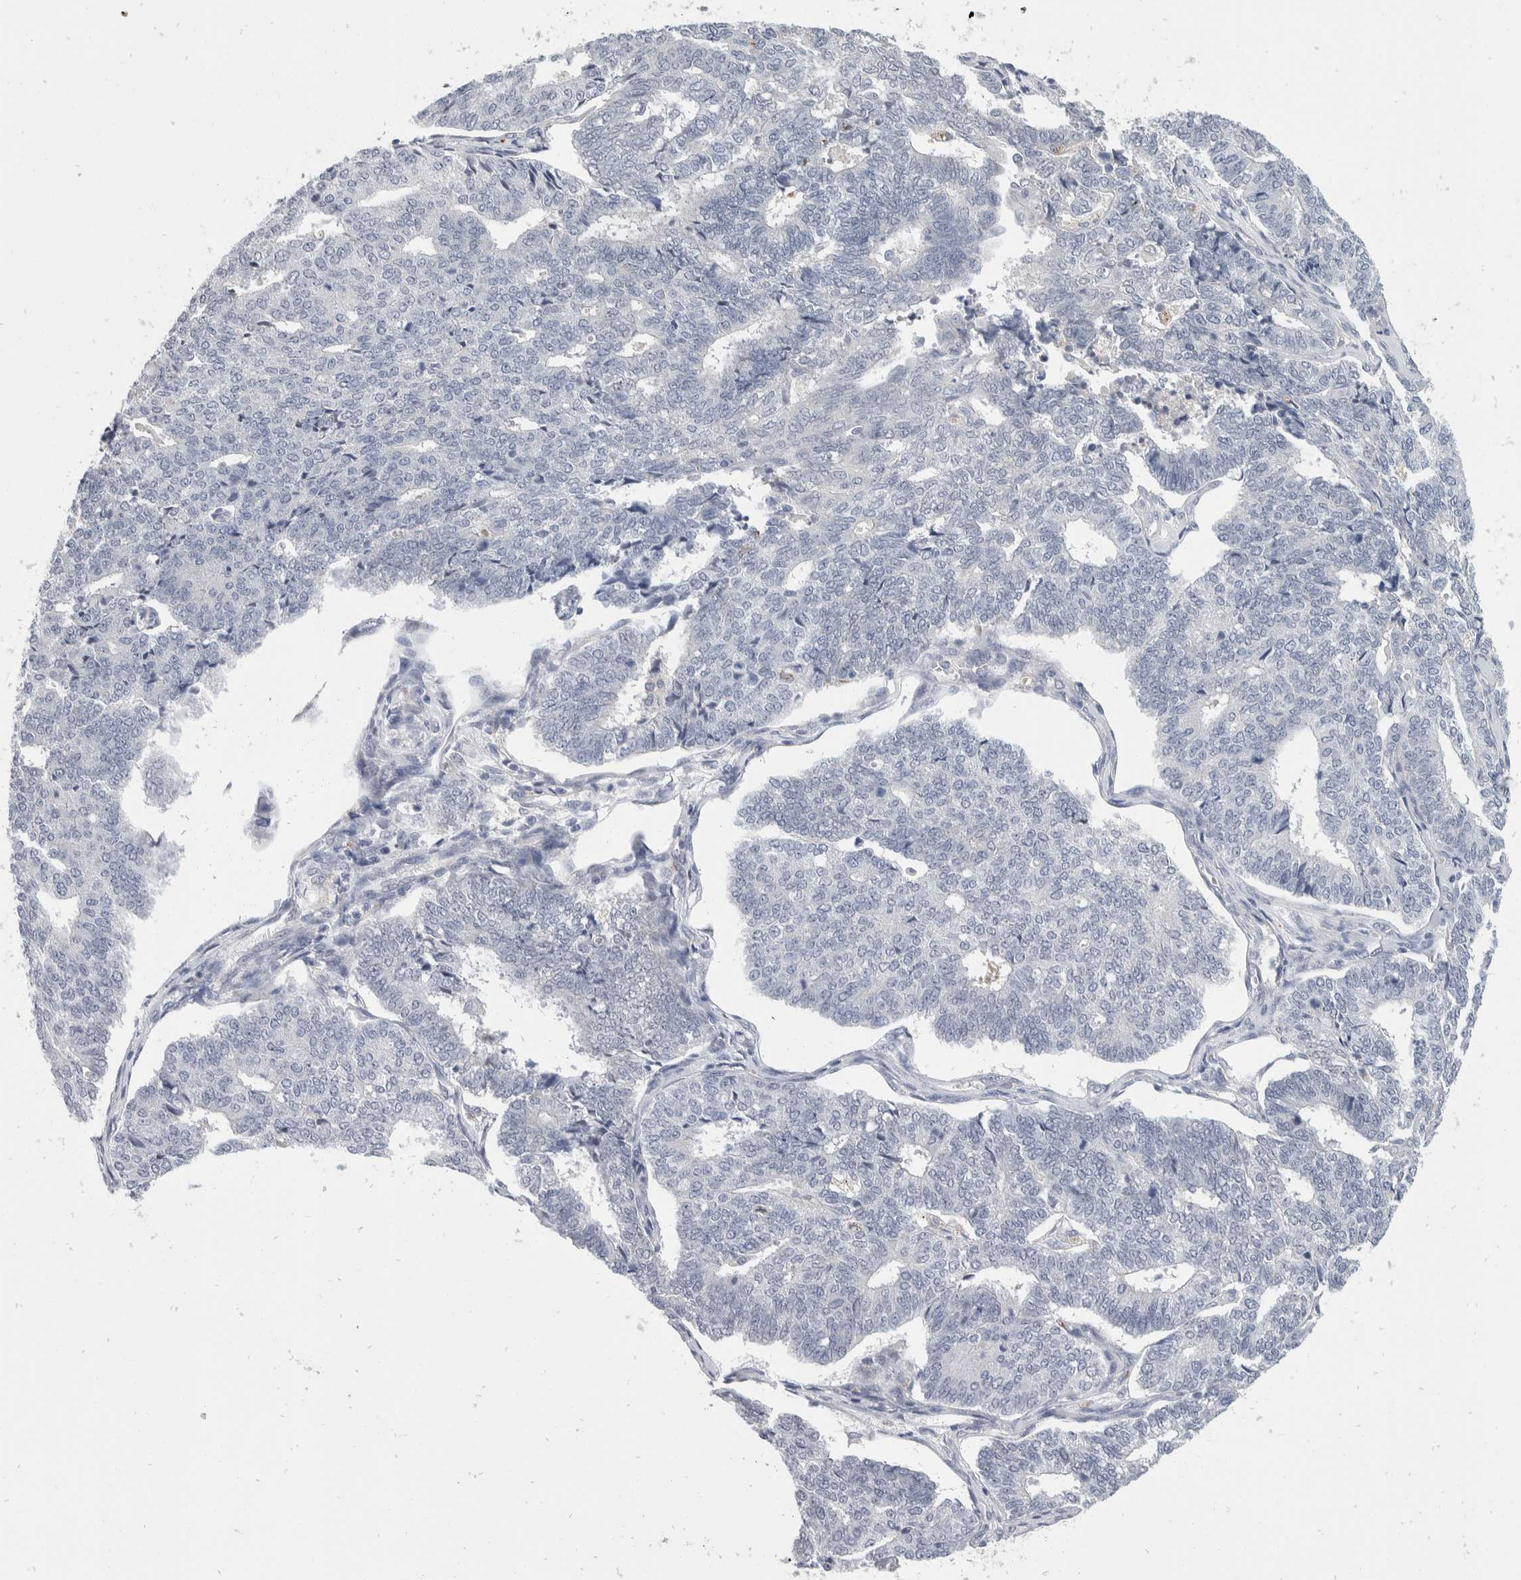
{"staining": {"intensity": "negative", "quantity": "none", "location": "none"}, "tissue": "endometrial cancer", "cell_type": "Tumor cells", "image_type": "cancer", "snomed": [{"axis": "morphology", "description": "Adenocarcinoma, NOS"}, {"axis": "topography", "description": "Endometrium"}], "caption": "High magnification brightfield microscopy of adenocarcinoma (endometrial) stained with DAB (3,3'-diaminobenzidine) (brown) and counterstained with hematoxylin (blue): tumor cells show no significant positivity. The staining was performed using DAB to visualize the protein expression in brown, while the nuclei were stained in blue with hematoxylin (Magnification: 20x).", "gene": "CATSPERD", "patient": {"sex": "female", "age": 70}}